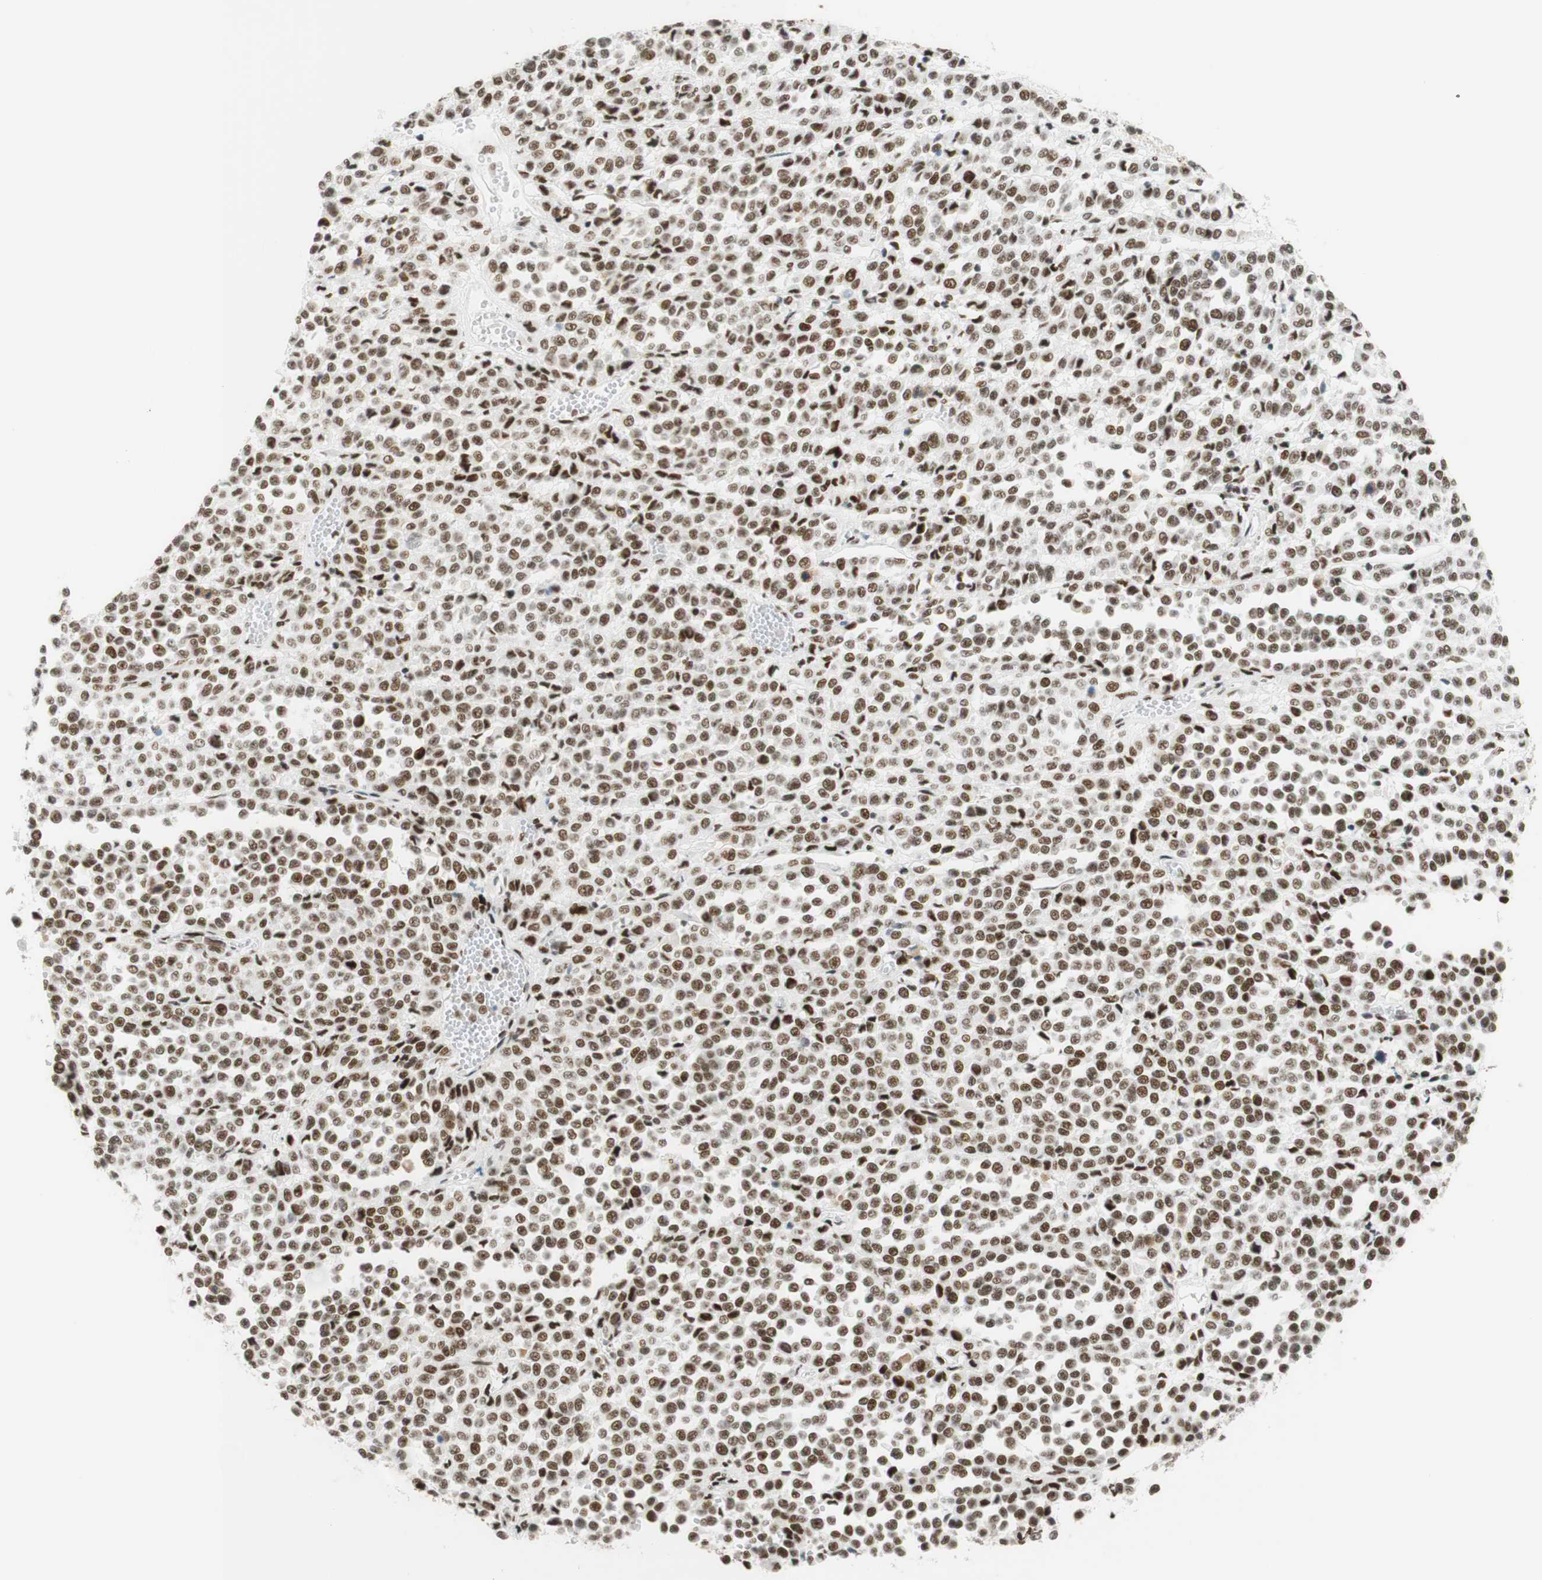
{"staining": {"intensity": "moderate", "quantity": ">75%", "location": "nuclear"}, "tissue": "melanoma", "cell_type": "Tumor cells", "image_type": "cancer", "snomed": [{"axis": "morphology", "description": "Malignant melanoma, Metastatic site"}, {"axis": "topography", "description": "Pancreas"}], "caption": "Immunohistochemistry (DAB (3,3'-diaminobenzidine)) staining of human melanoma demonstrates moderate nuclear protein positivity in about >75% of tumor cells.", "gene": "RNF20", "patient": {"sex": "female", "age": 30}}